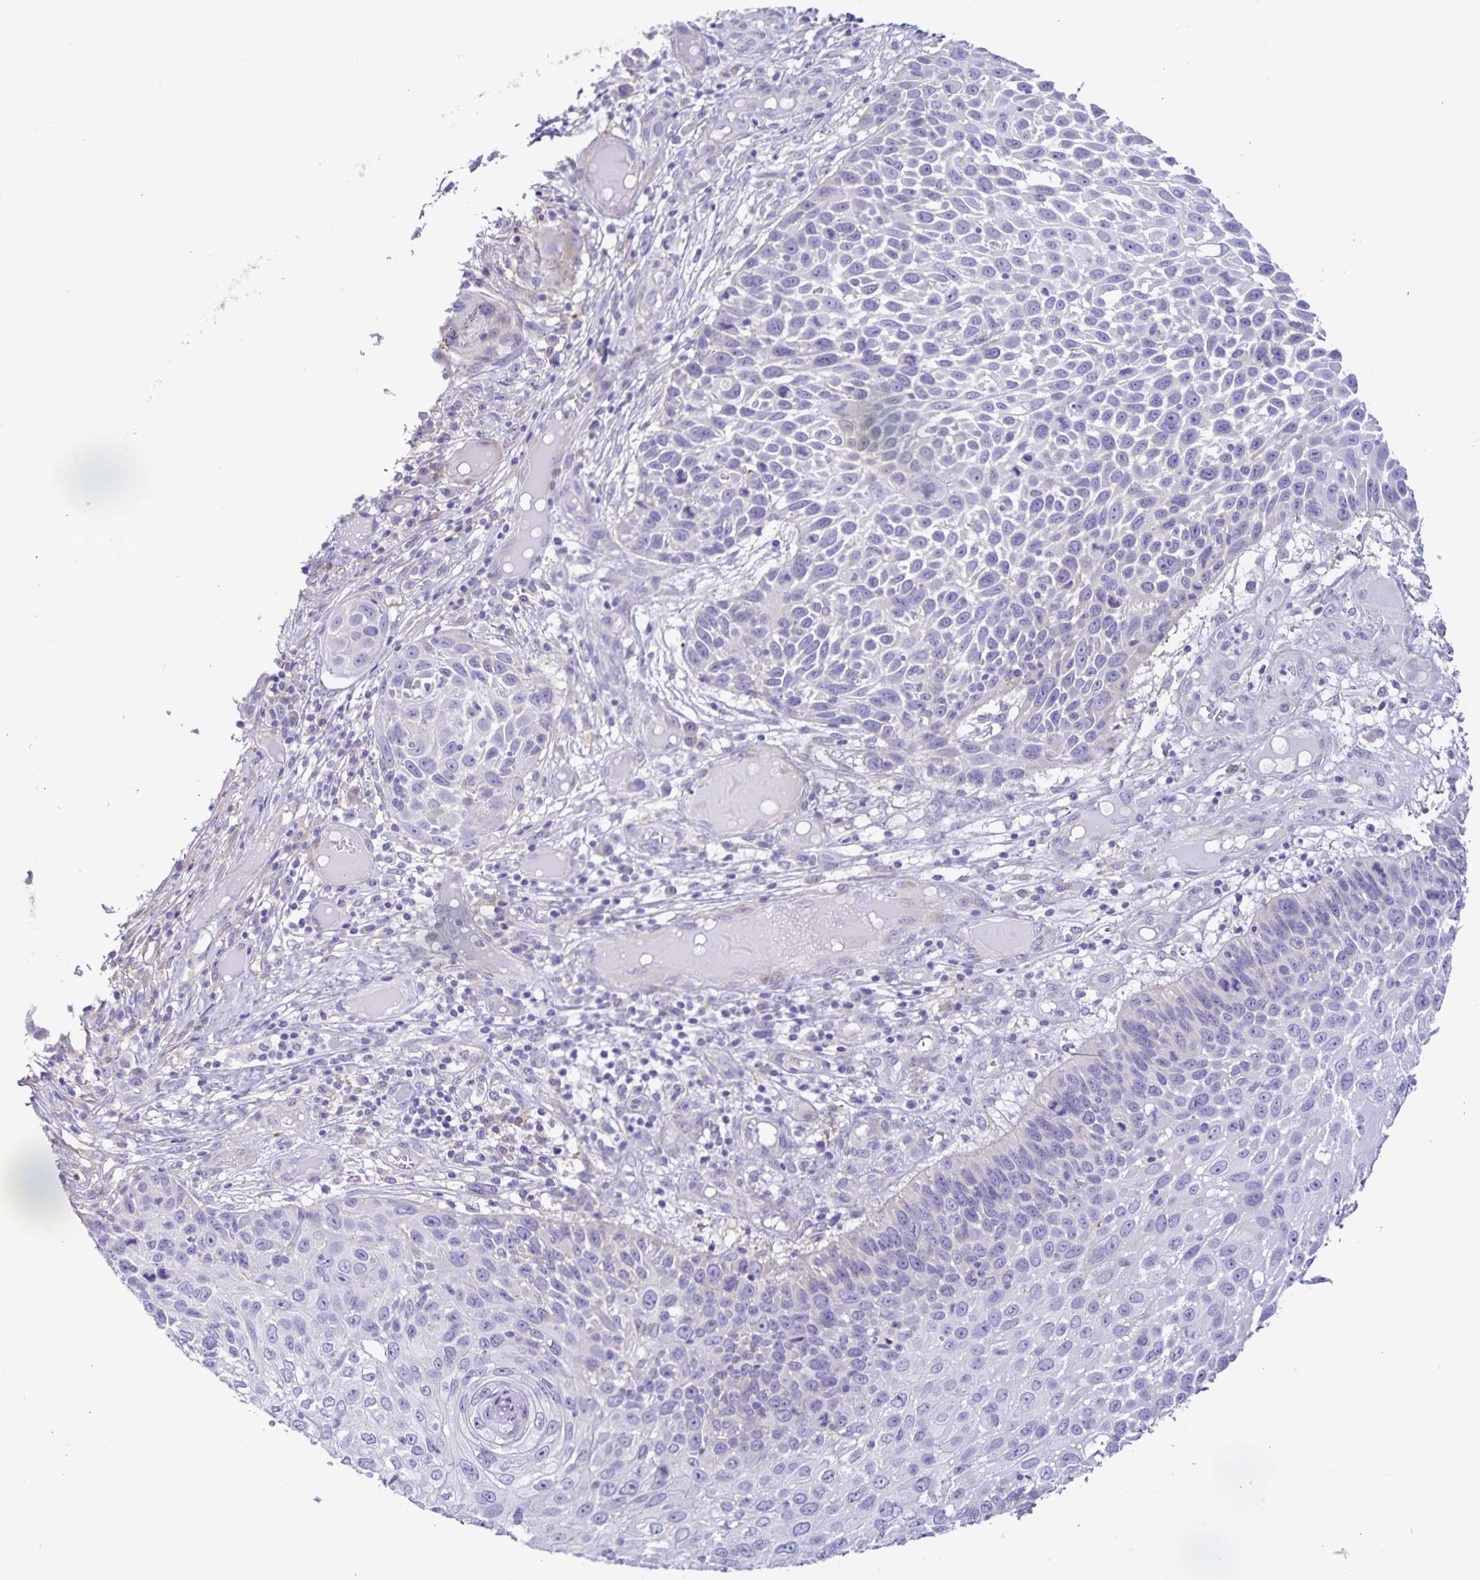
{"staining": {"intensity": "negative", "quantity": "none", "location": "none"}, "tissue": "skin cancer", "cell_type": "Tumor cells", "image_type": "cancer", "snomed": [{"axis": "morphology", "description": "Squamous cell carcinoma, NOS"}, {"axis": "topography", "description": "Skin"}], "caption": "Skin cancer was stained to show a protein in brown. There is no significant staining in tumor cells.", "gene": "BOLL", "patient": {"sex": "male", "age": 92}}